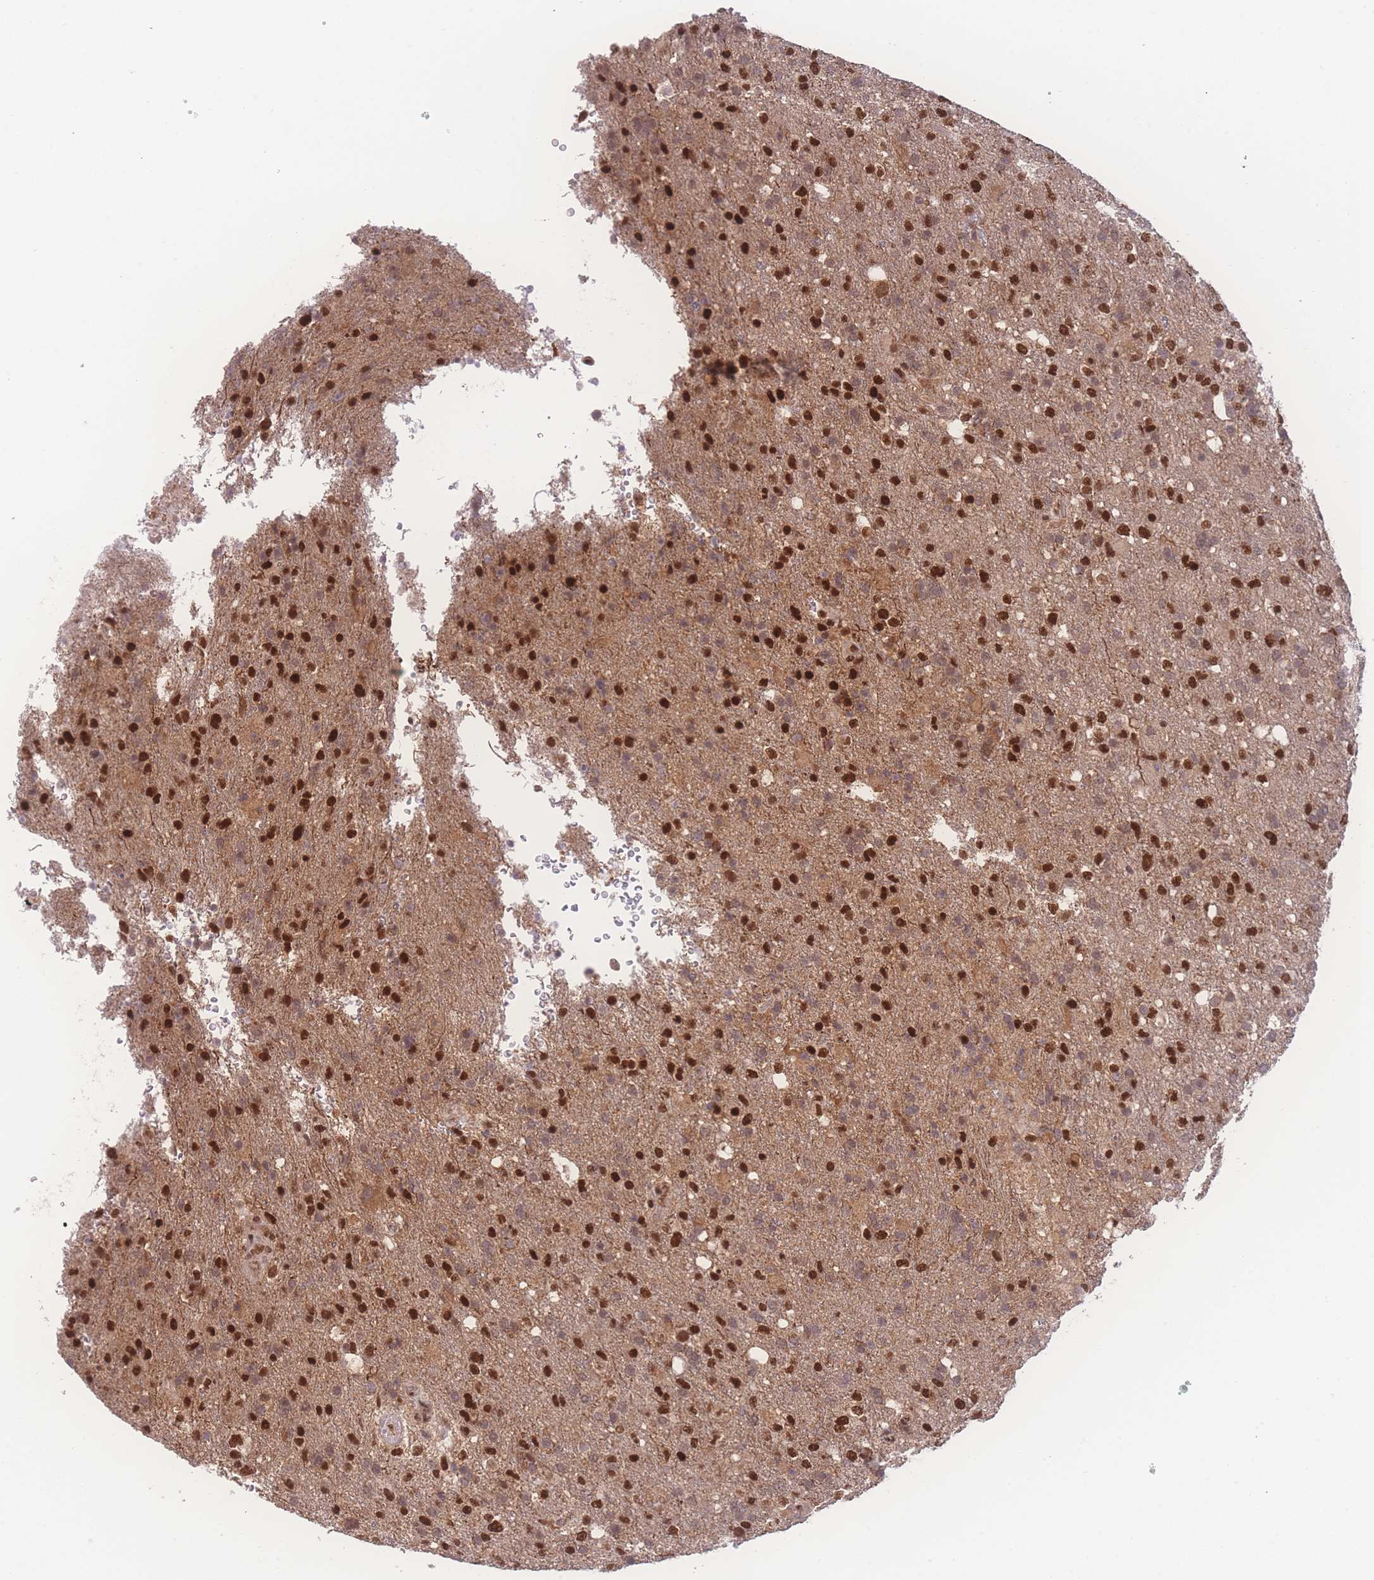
{"staining": {"intensity": "strong", "quantity": ">75%", "location": "nuclear"}, "tissue": "glioma", "cell_type": "Tumor cells", "image_type": "cancer", "snomed": [{"axis": "morphology", "description": "Glioma, malignant, High grade"}, {"axis": "topography", "description": "Brain"}], "caption": "Glioma was stained to show a protein in brown. There is high levels of strong nuclear staining in about >75% of tumor cells.", "gene": "RAVER1", "patient": {"sex": "female", "age": 74}}